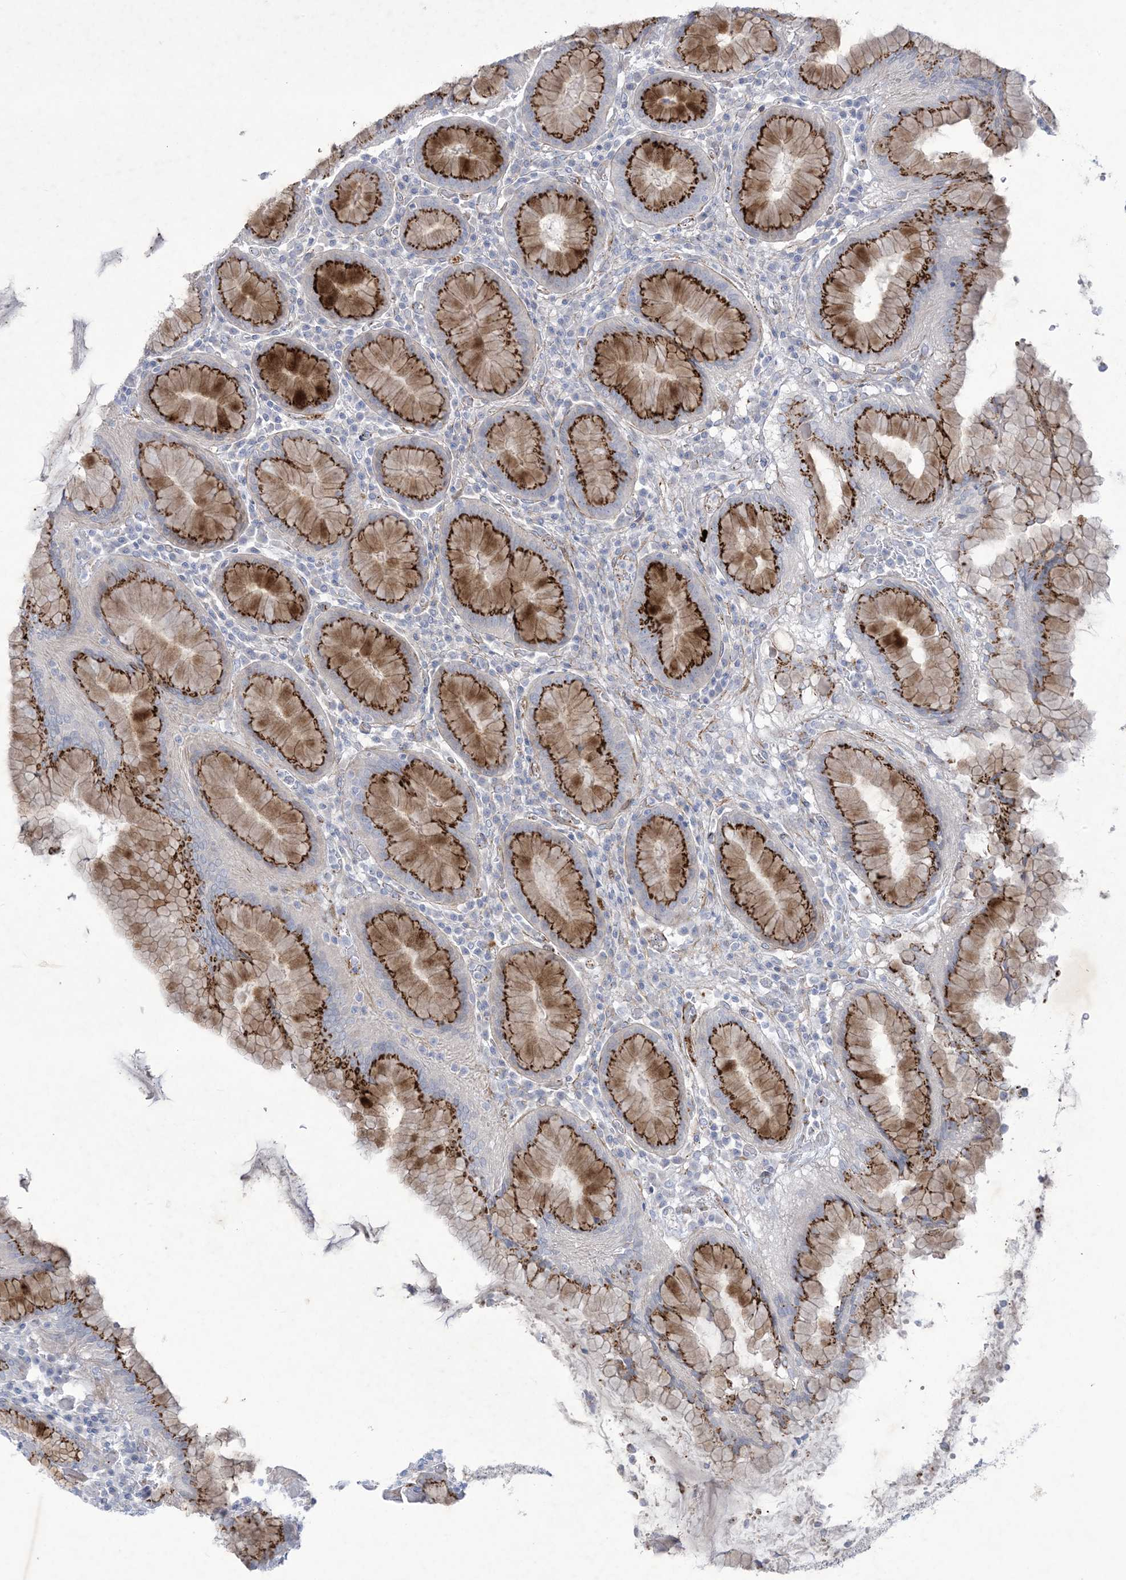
{"staining": {"intensity": "strong", "quantity": "25%-75%", "location": "cytoplasmic/membranous"}, "tissue": "stomach", "cell_type": "Glandular cells", "image_type": "normal", "snomed": [{"axis": "morphology", "description": "Normal tissue, NOS"}, {"axis": "topography", "description": "Stomach"}, {"axis": "topography", "description": "Stomach, lower"}], "caption": "Immunohistochemical staining of benign stomach reveals 25%-75% levels of strong cytoplasmic/membranous protein positivity in approximately 25%-75% of glandular cells.", "gene": "B3GNT7", "patient": {"sex": "female", "age": 56}}